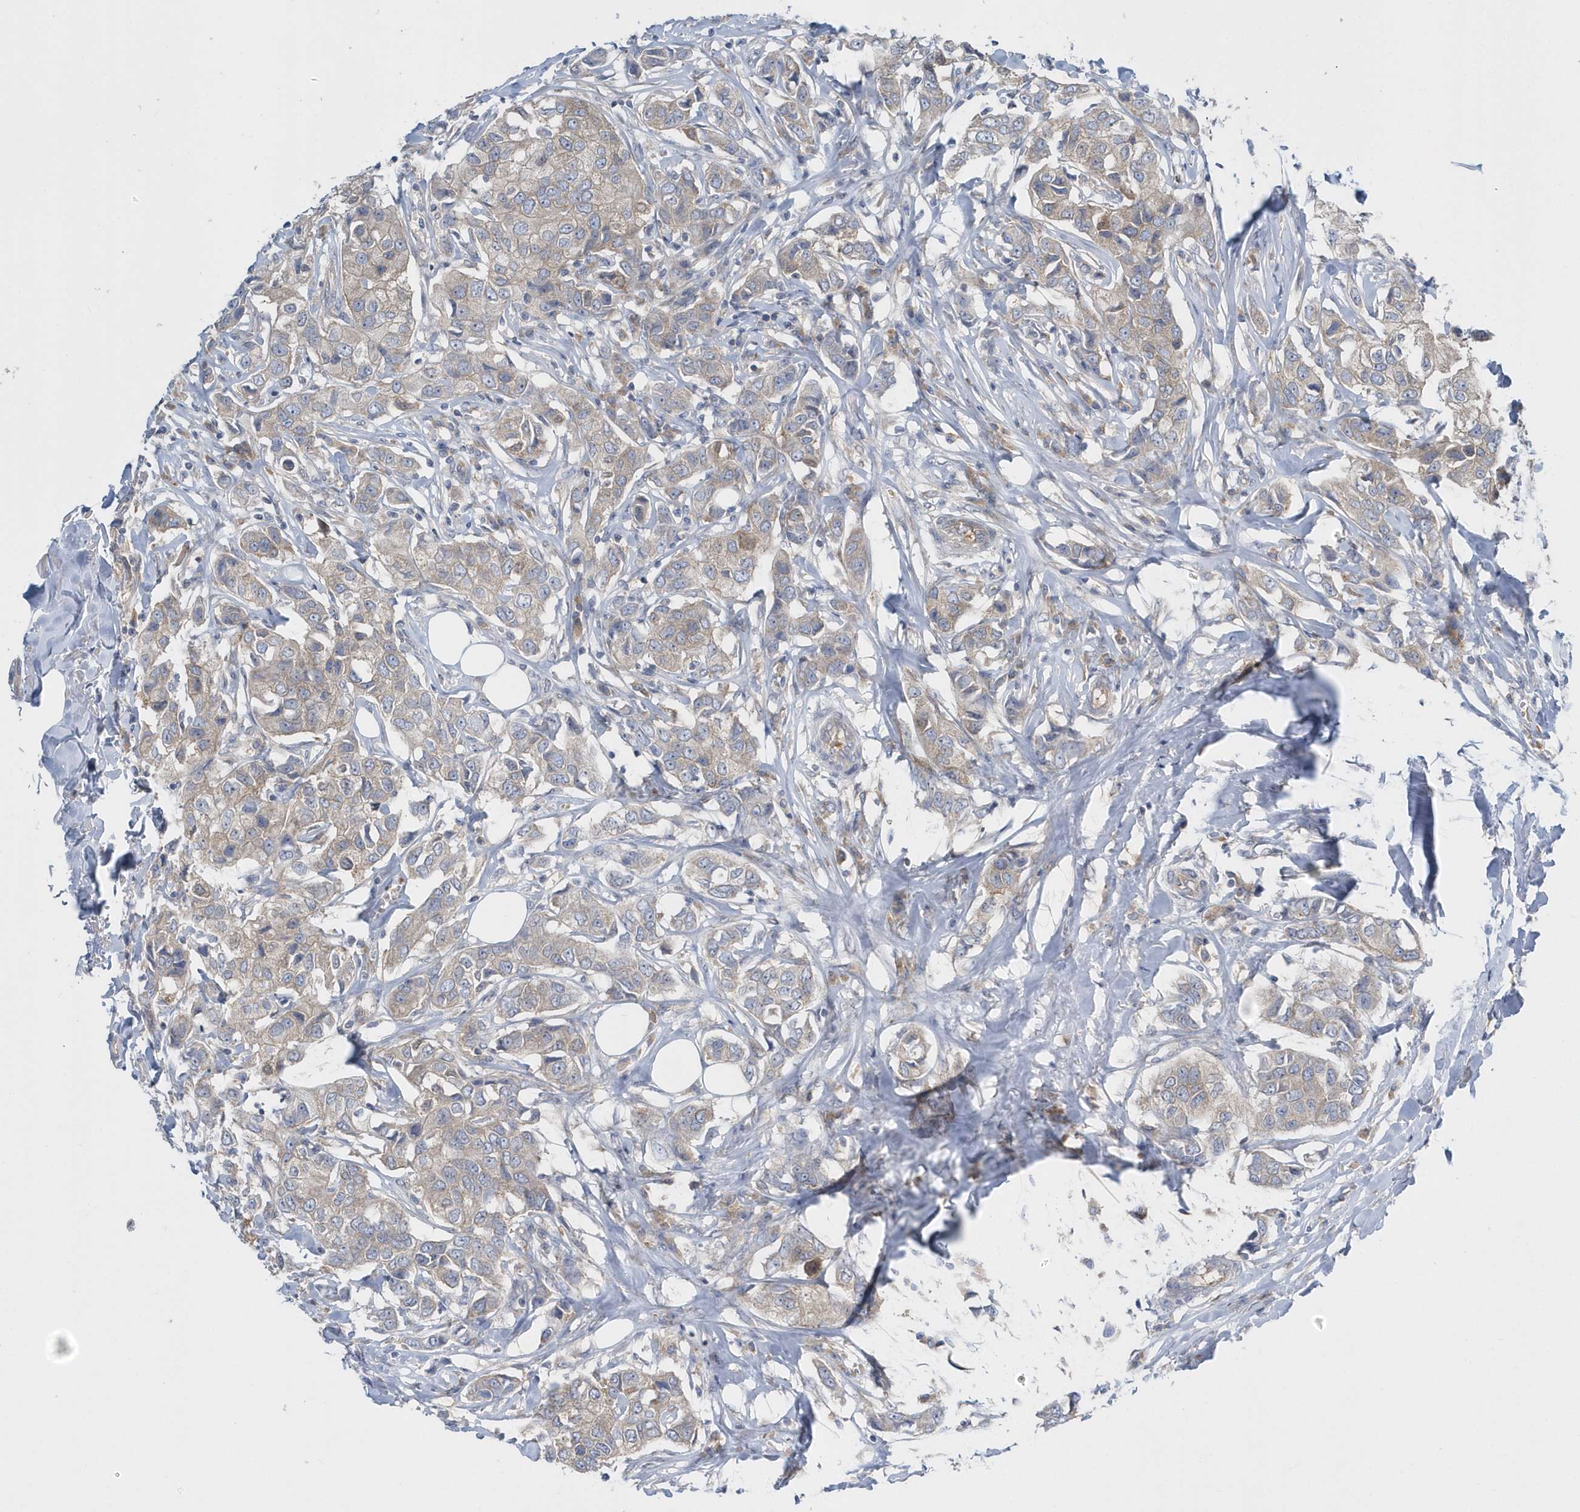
{"staining": {"intensity": "weak", "quantity": "25%-75%", "location": "cytoplasmic/membranous"}, "tissue": "breast cancer", "cell_type": "Tumor cells", "image_type": "cancer", "snomed": [{"axis": "morphology", "description": "Duct carcinoma"}, {"axis": "topography", "description": "Breast"}], "caption": "Protein staining by IHC shows weak cytoplasmic/membranous positivity in about 25%-75% of tumor cells in breast intraductal carcinoma.", "gene": "EIF3C", "patient": {"sex": "female", "age": 80}}